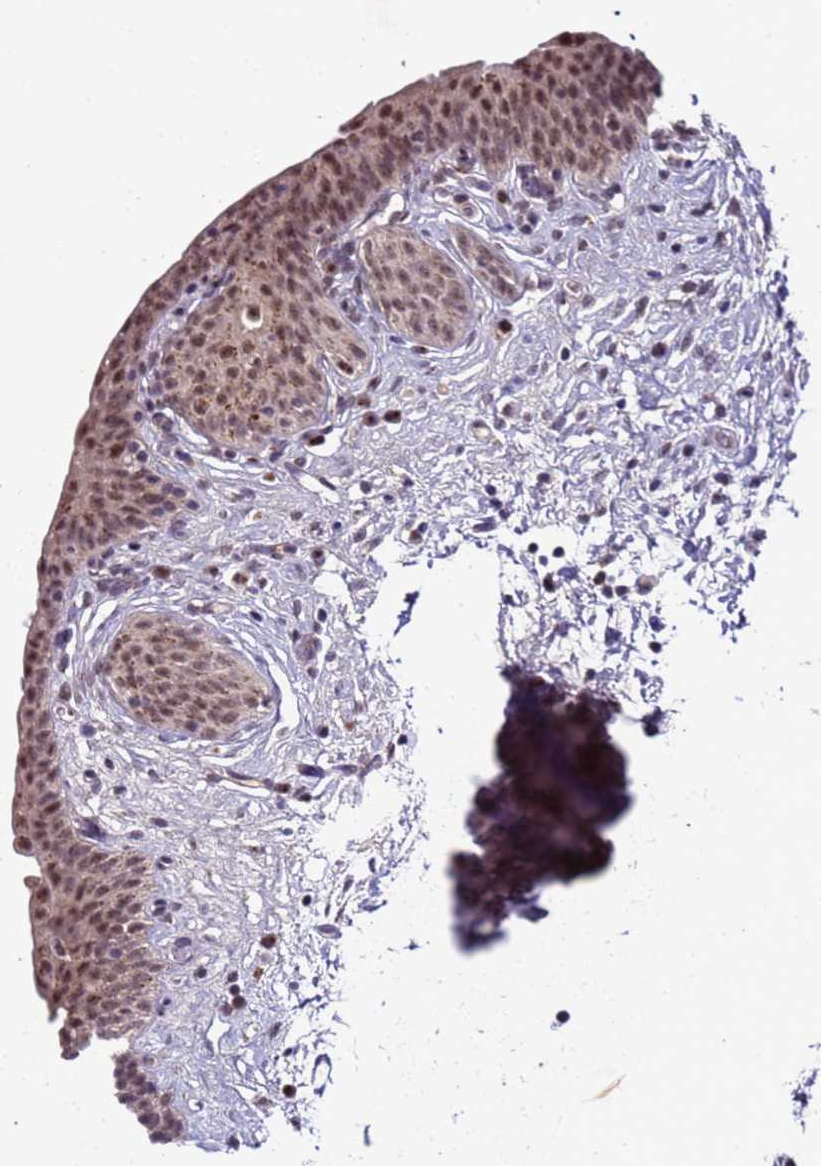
{"staining": {"intensity": "moderate", "quantity": ">75%", "location": "nuclear"}, "tissue": "urinary bladder", "cell_type": "Urothelial cells", "image_type": "normal", "snomed": [{"axis": "morphology", "description": "Normal tissue, NOS"}, {"axis": "topography", "description": "Urinary bladder"}], "caption": "Immunohistochemistry (IHC) image of benign urinary bladder stained for a protein (brown), which demonstrates medium levels of moderate nuclear positivity in approximately >75% of urothelial cells.", "gene": "C19orf47", "patient": {"sex": "male", "age": 83}}